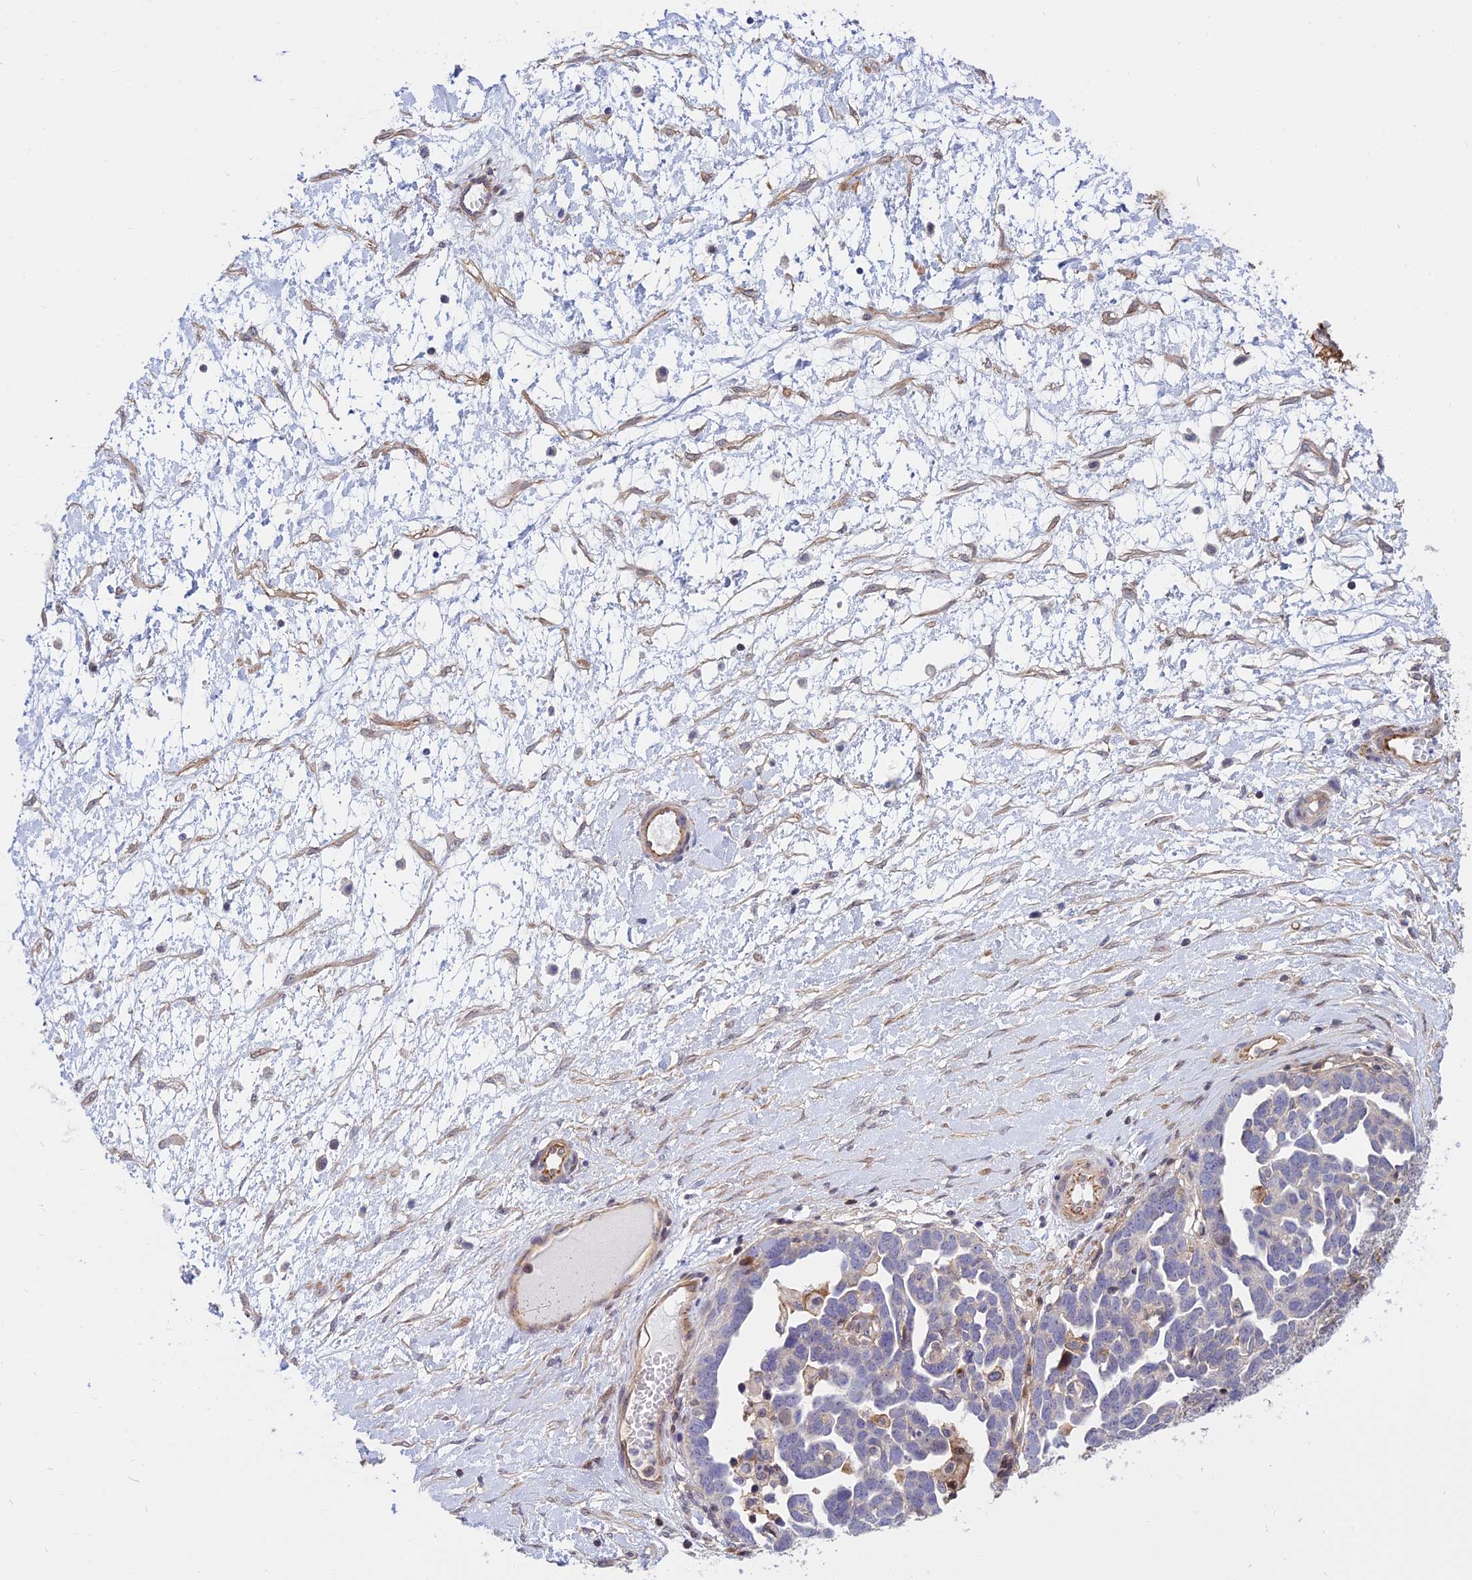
{"staining": {"intensity": "negative", "quantity": "none", "location": "none"}, "tissue": "ovarian cancer", "cell_type": "Tumor cells", "image_type": "cancer", "snomed": [{"axis": "morphology", "description": "Cystadenocarcinoma, serous, NOS"}, {"axis": "topography", "description": "Ovary"}], "caption": "Micrograph shows no significant protein staining in tumor cells of ovarian cancer.", "gene": "TRIM43B", "patient": {"sex": "female", "age": 54}}